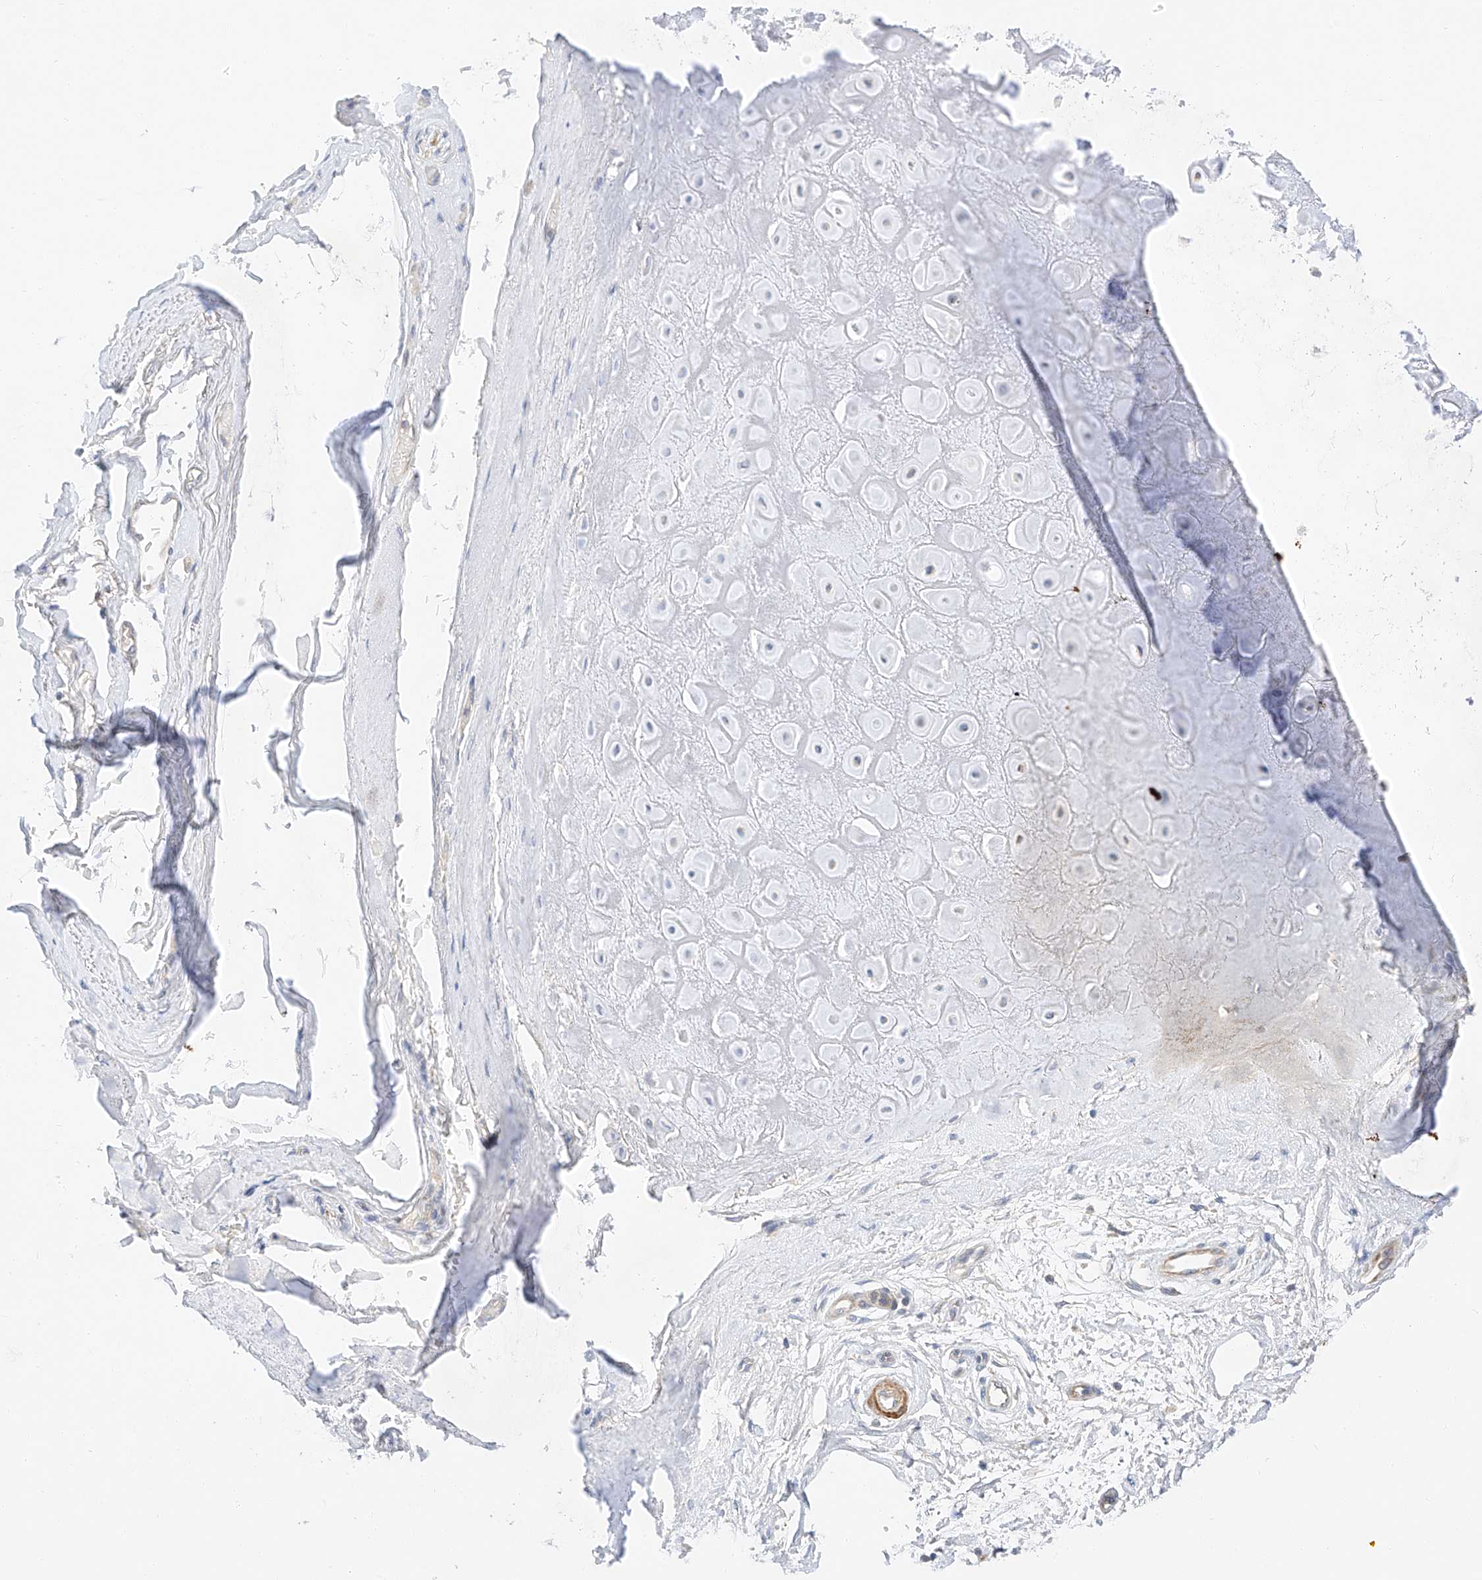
{"staining": {"intensity": "weak", "quantity": ">75%", "location": "cytoplasmic/membranous"}, "tissue": "adipose tissue", "cell_type": "Adipocytes", "image_type": "normal", "snomed": [{"axis": "morphology", "description": "Normal tissue, NOS"}, {"axis": "morphology", "description": "Basal cell carcinoma"}, {"axis": "topography", "description": "Skin"}], "caption": "Protein staining of benign adipose tissue displays weak cytoplasmic/membranous positivity in approximately >75% of adipocytes. (DAB (3,3'-diaminobenzidine) IHC with brightfield microscopy, high magnification).", "gene": "C6orf118", "patient": {"sex": "female", "age": 89}}